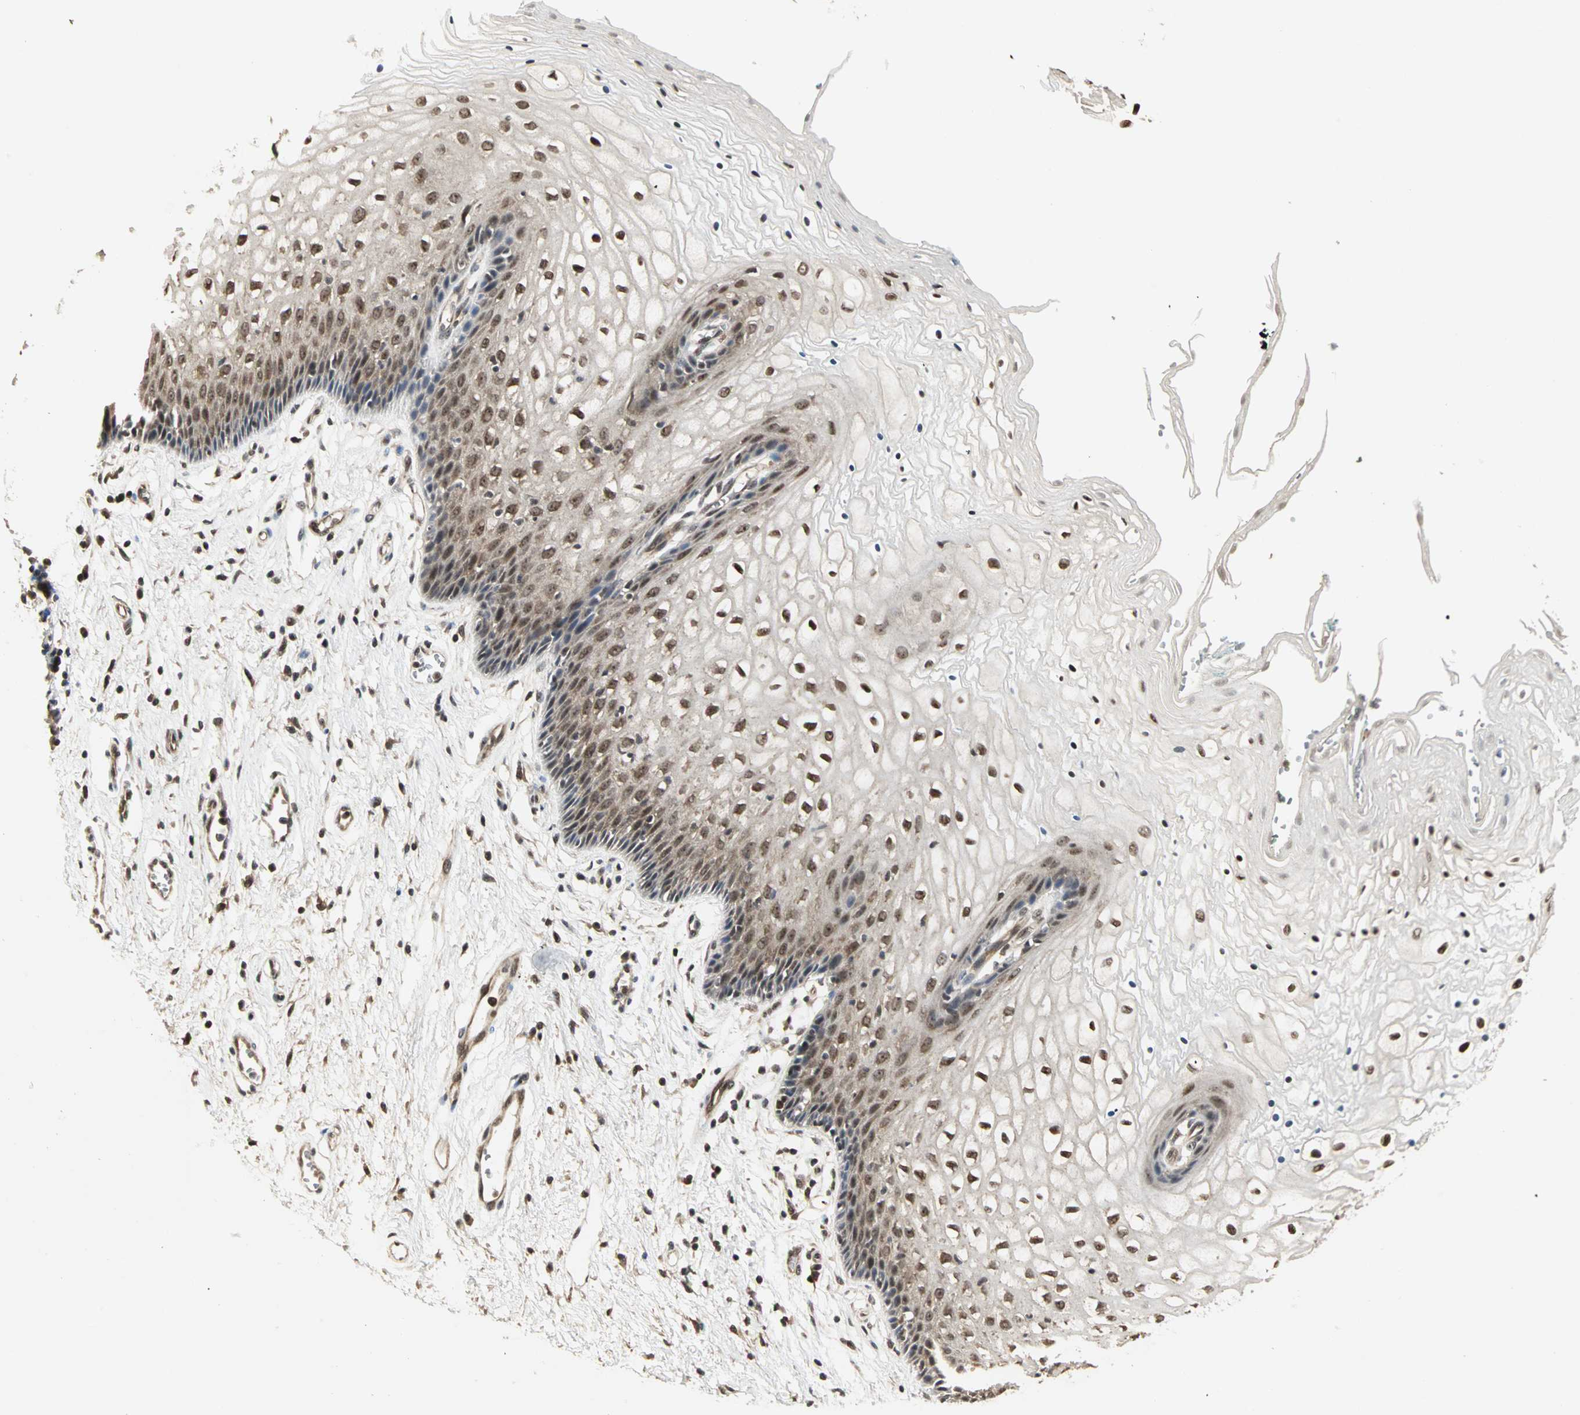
{"staining": {"intensity": "moderate", "quantity": ">75%", "location": "cytoplasmic/membranous,nuclear"}, "tissue": "vagina", "cell_type": "Squamous epithelial cells", "image_type": "normal", "snomed": [{"axis": "morphology", "description": "Normal tissue, NOS"}, {"axis": "topography", "description": "Vagina"}], "caption": "This is a micrograph of IHC staining of unremarkable vagina, which shows moderate expression in the cytoplasmic/membranous,nuclear of squamous epithelial cells.", "gene": "CSNK2B", "patient": {"sex": "female", "age": 34}}